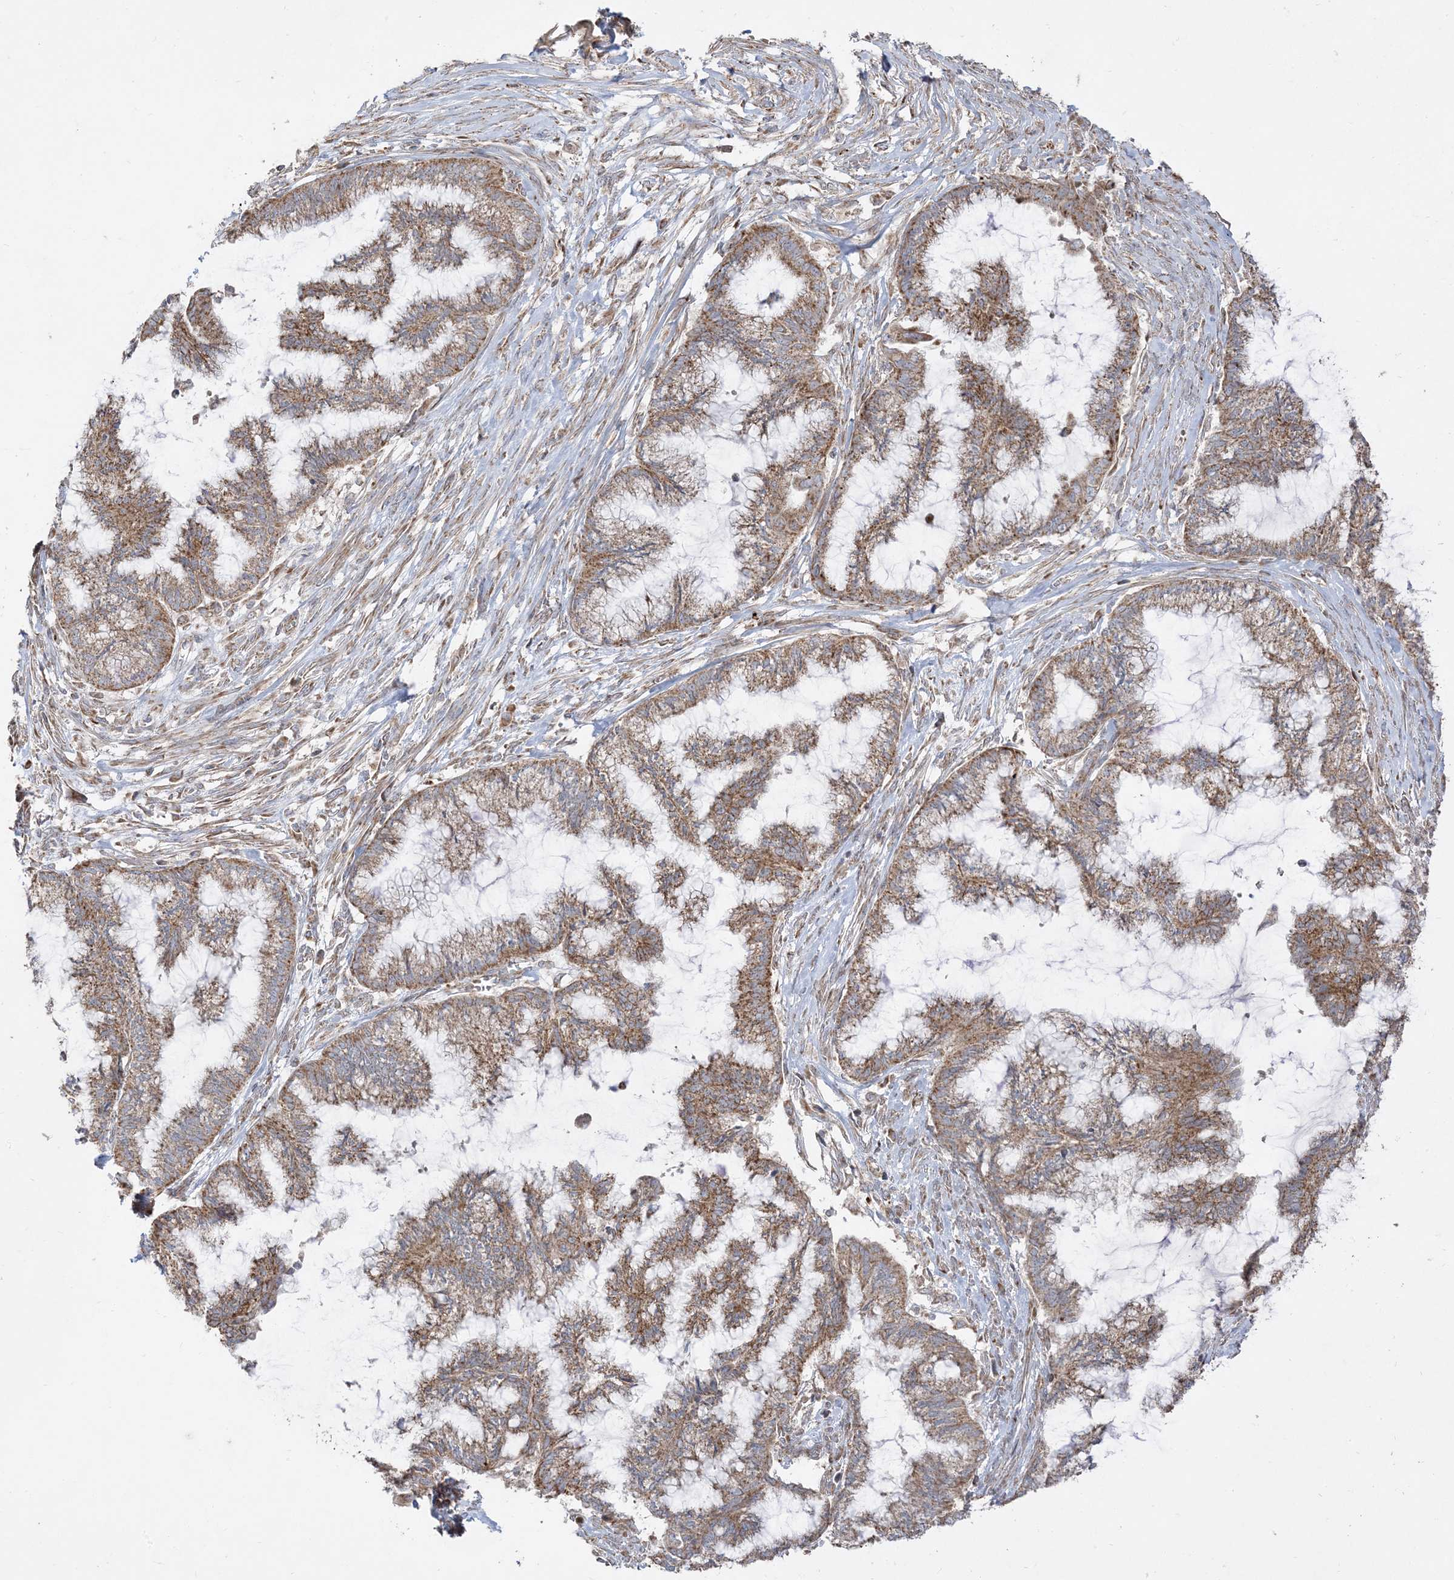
{"staining": {"intensity": "moderate", "quantity": ">75%", "location": "cytoplasmic/membranous"}, "tissue": "endometrial cancer", "cell_type": "Tumor cells", "image_type": "cancer", "snomed": [{"axis": "morphology", "description": "Adenocarcinoma, NOS"}, {"axis": "topography", "description": "Endometrium"}], "caption": "Tumor cells reveal medium levels of moderate cytoplasmic/membranous positivity in about >75% of cells in human endometrial cancer.", "gene": "AARS2", "patient": {"sex": "female", "age": 86}}